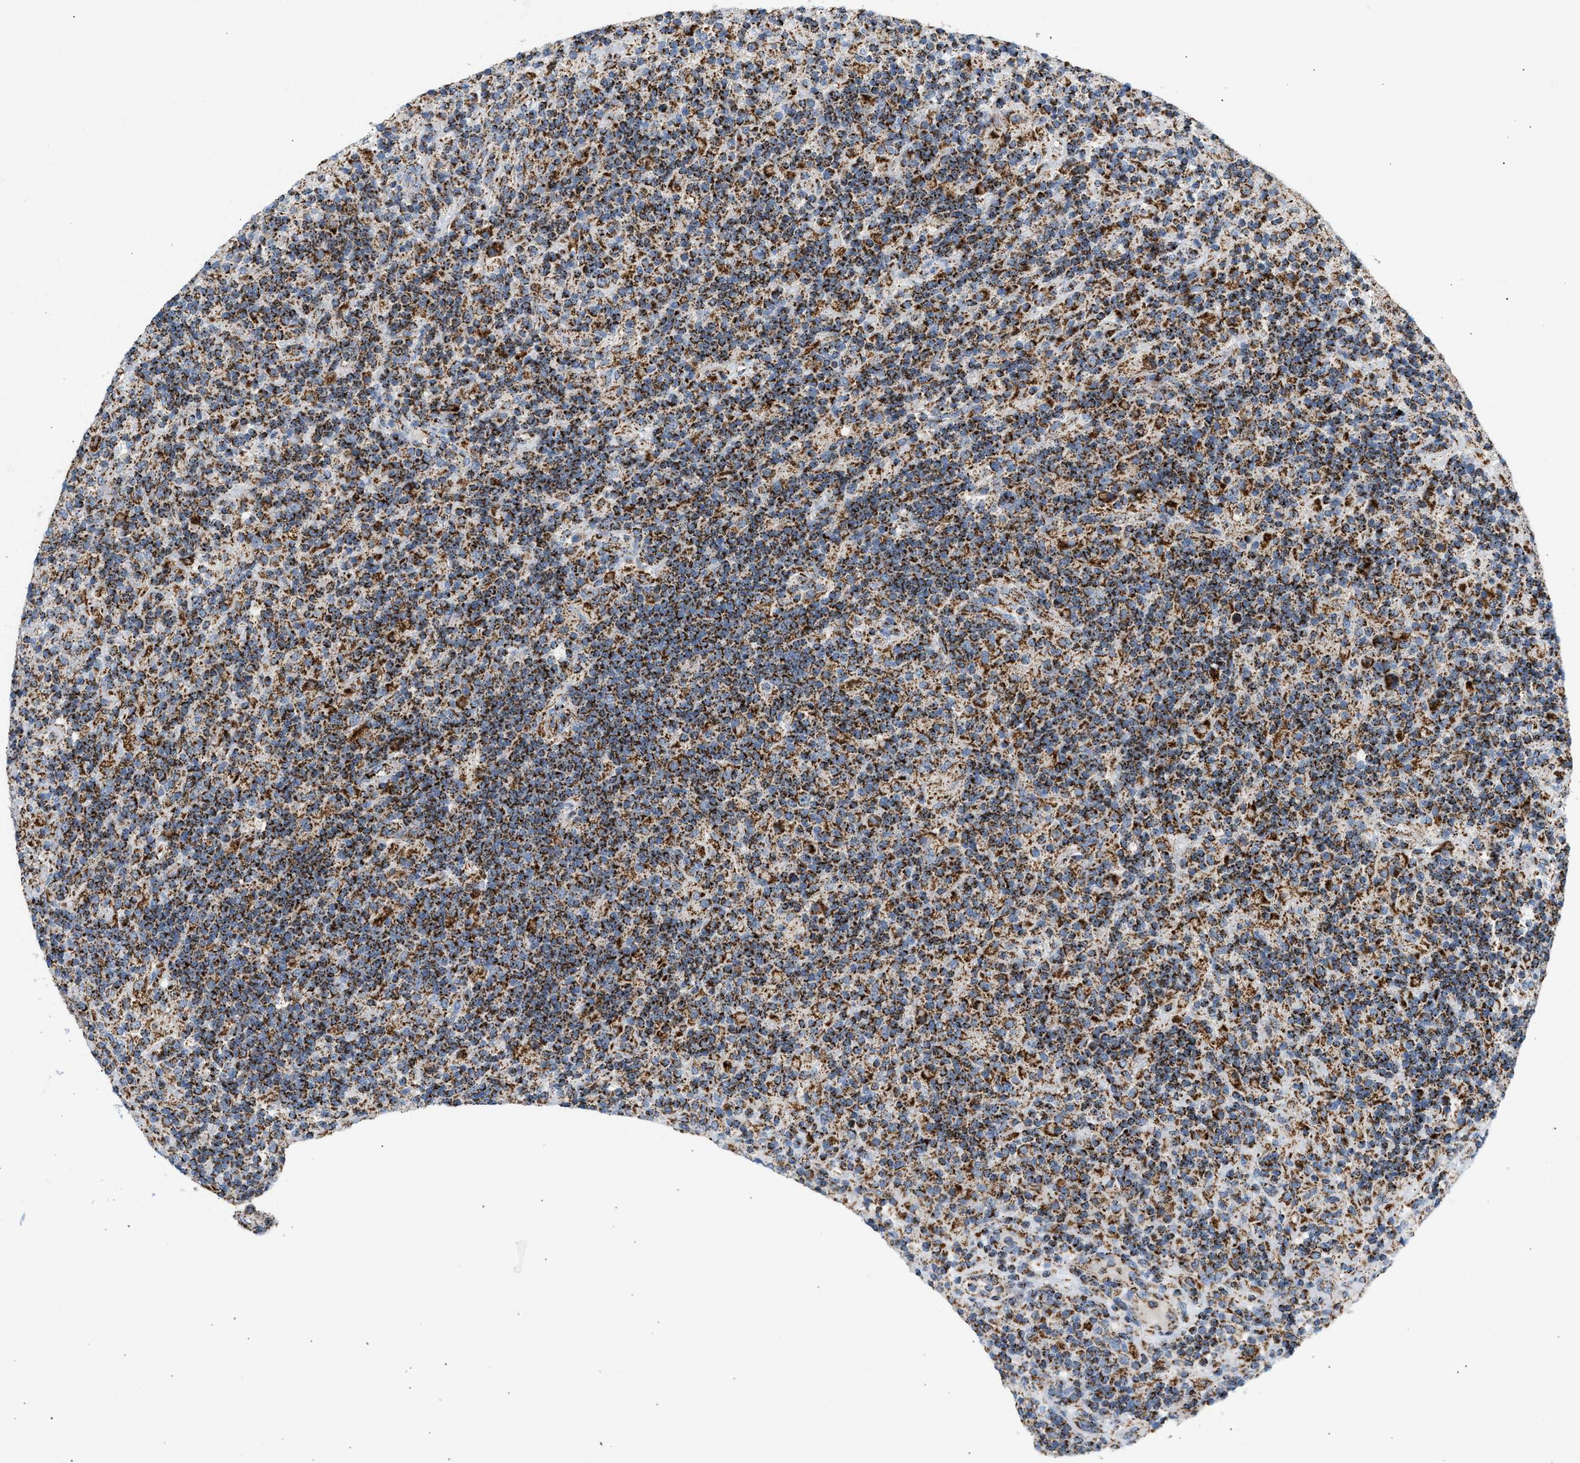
{"staining": {"intensity": "strong", "quantity": ">75%", "location": "cytoplasmic/membranous"}, "tissue": "lymphoma", "cell_type": "Tumor cells", "image_type": "cancer", "snomed": [{"axis": "morphology", "description": "Hodgkin's disease, NOS"}, {"axis": "topography", "description": "Lymph node"}], "caption": "Immunohistochemistry (IHC) of lymphoma demonstrates high levels of strong cytoplasmic/membranous positivity in approximately >75% of tumor cells.", "gene": "OGDH", "patient": {"sex": "male", "age": 70}}